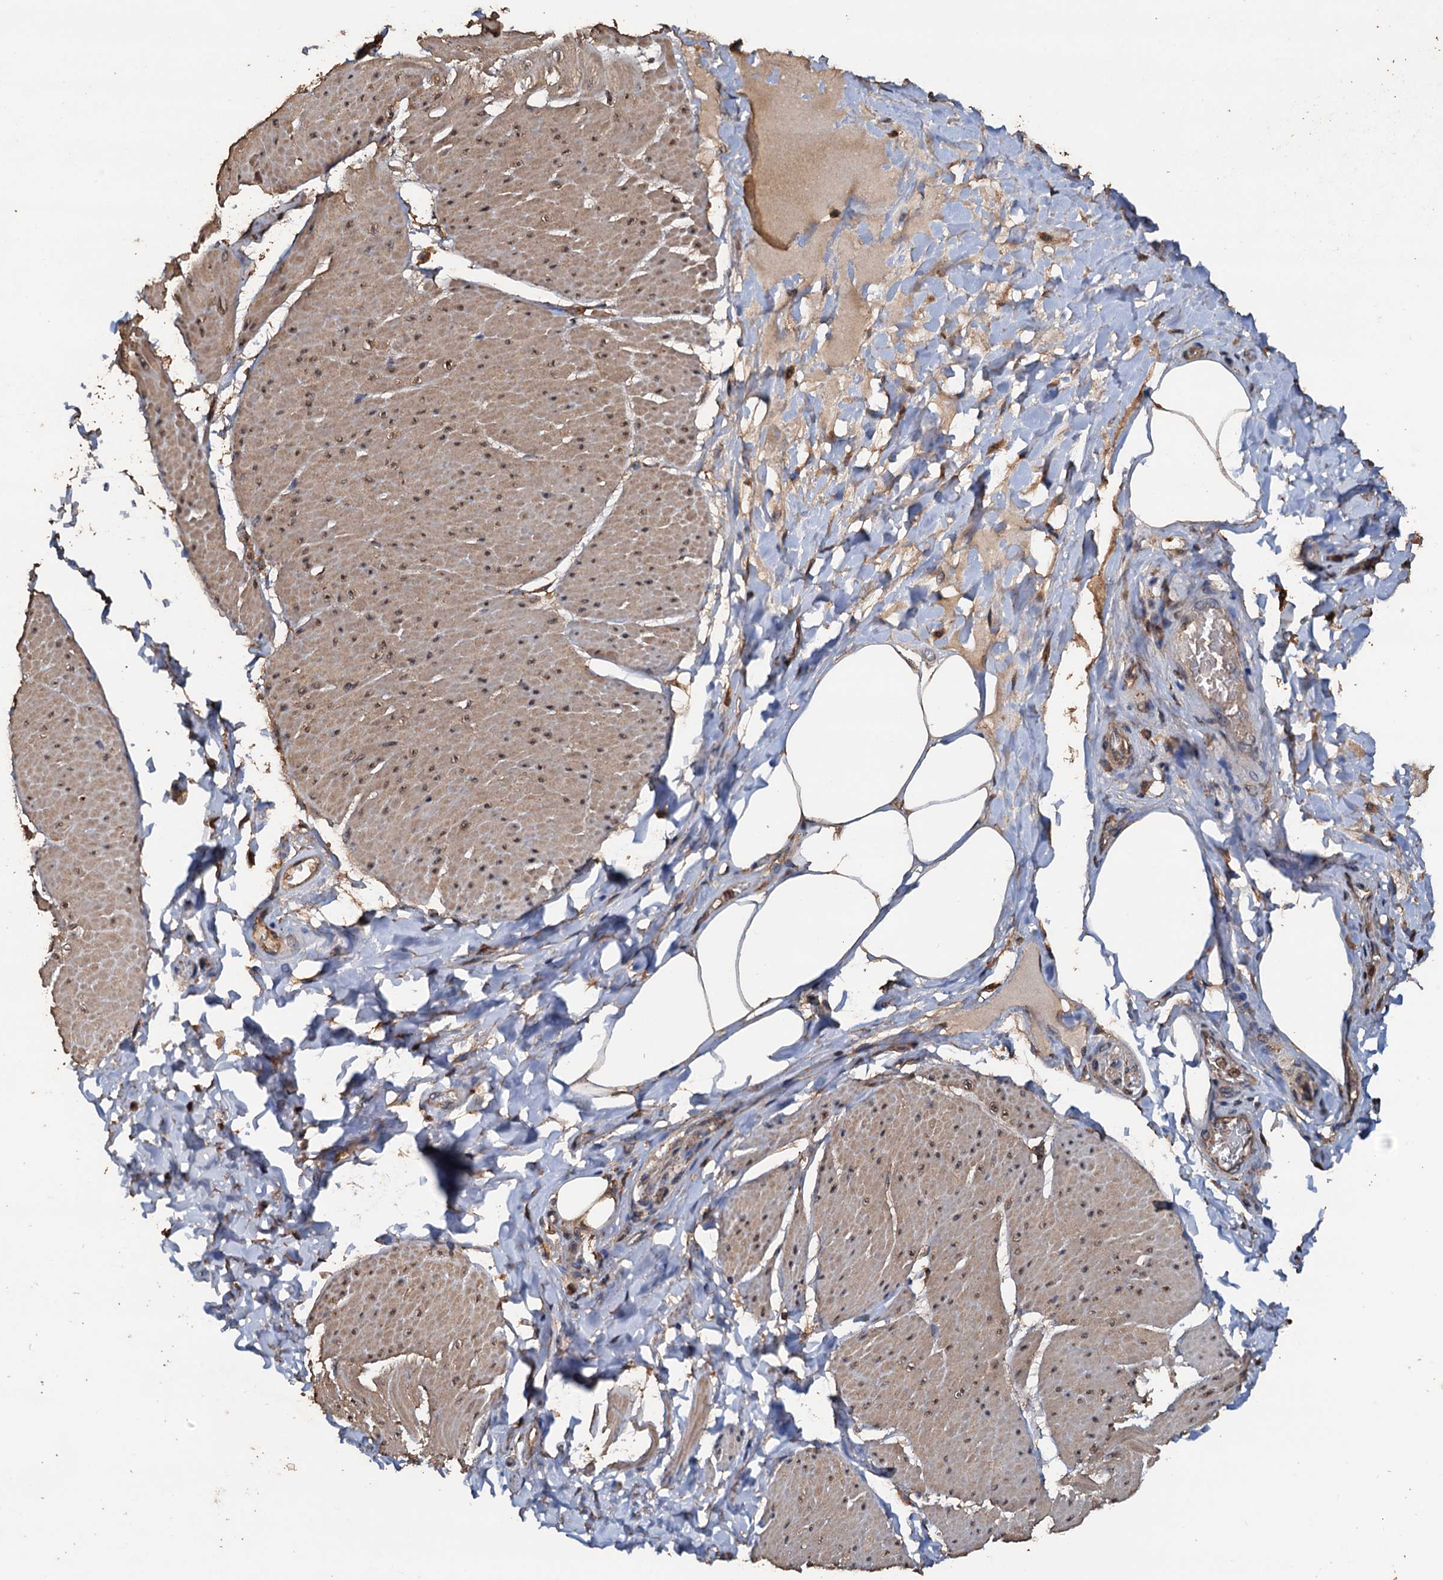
{"staining": {"intensity": "weak", "quantity": ">75%", "location": "cytoplasmic/membranous"}, "tissue": "smooth muscle", "cell_type": "Smooth muscle cells", "image_type": "normal", "snomed": [{"axis": "morphology", "description": "Urothelial carcinoma, High grade"}, {"axis": "topography", "description": "Urinary bladder"}], "caption": "IHC (DAB) staining of unremarkable human smooth muscle displays weak cytoplasmic/membranous protein expression in about >75% of smooth muscle cells. (Brightfield microscopy of DAB IHC at high magnification).", "gene": "PSMD9", "patient": {"sex": "male", "age": 46}}